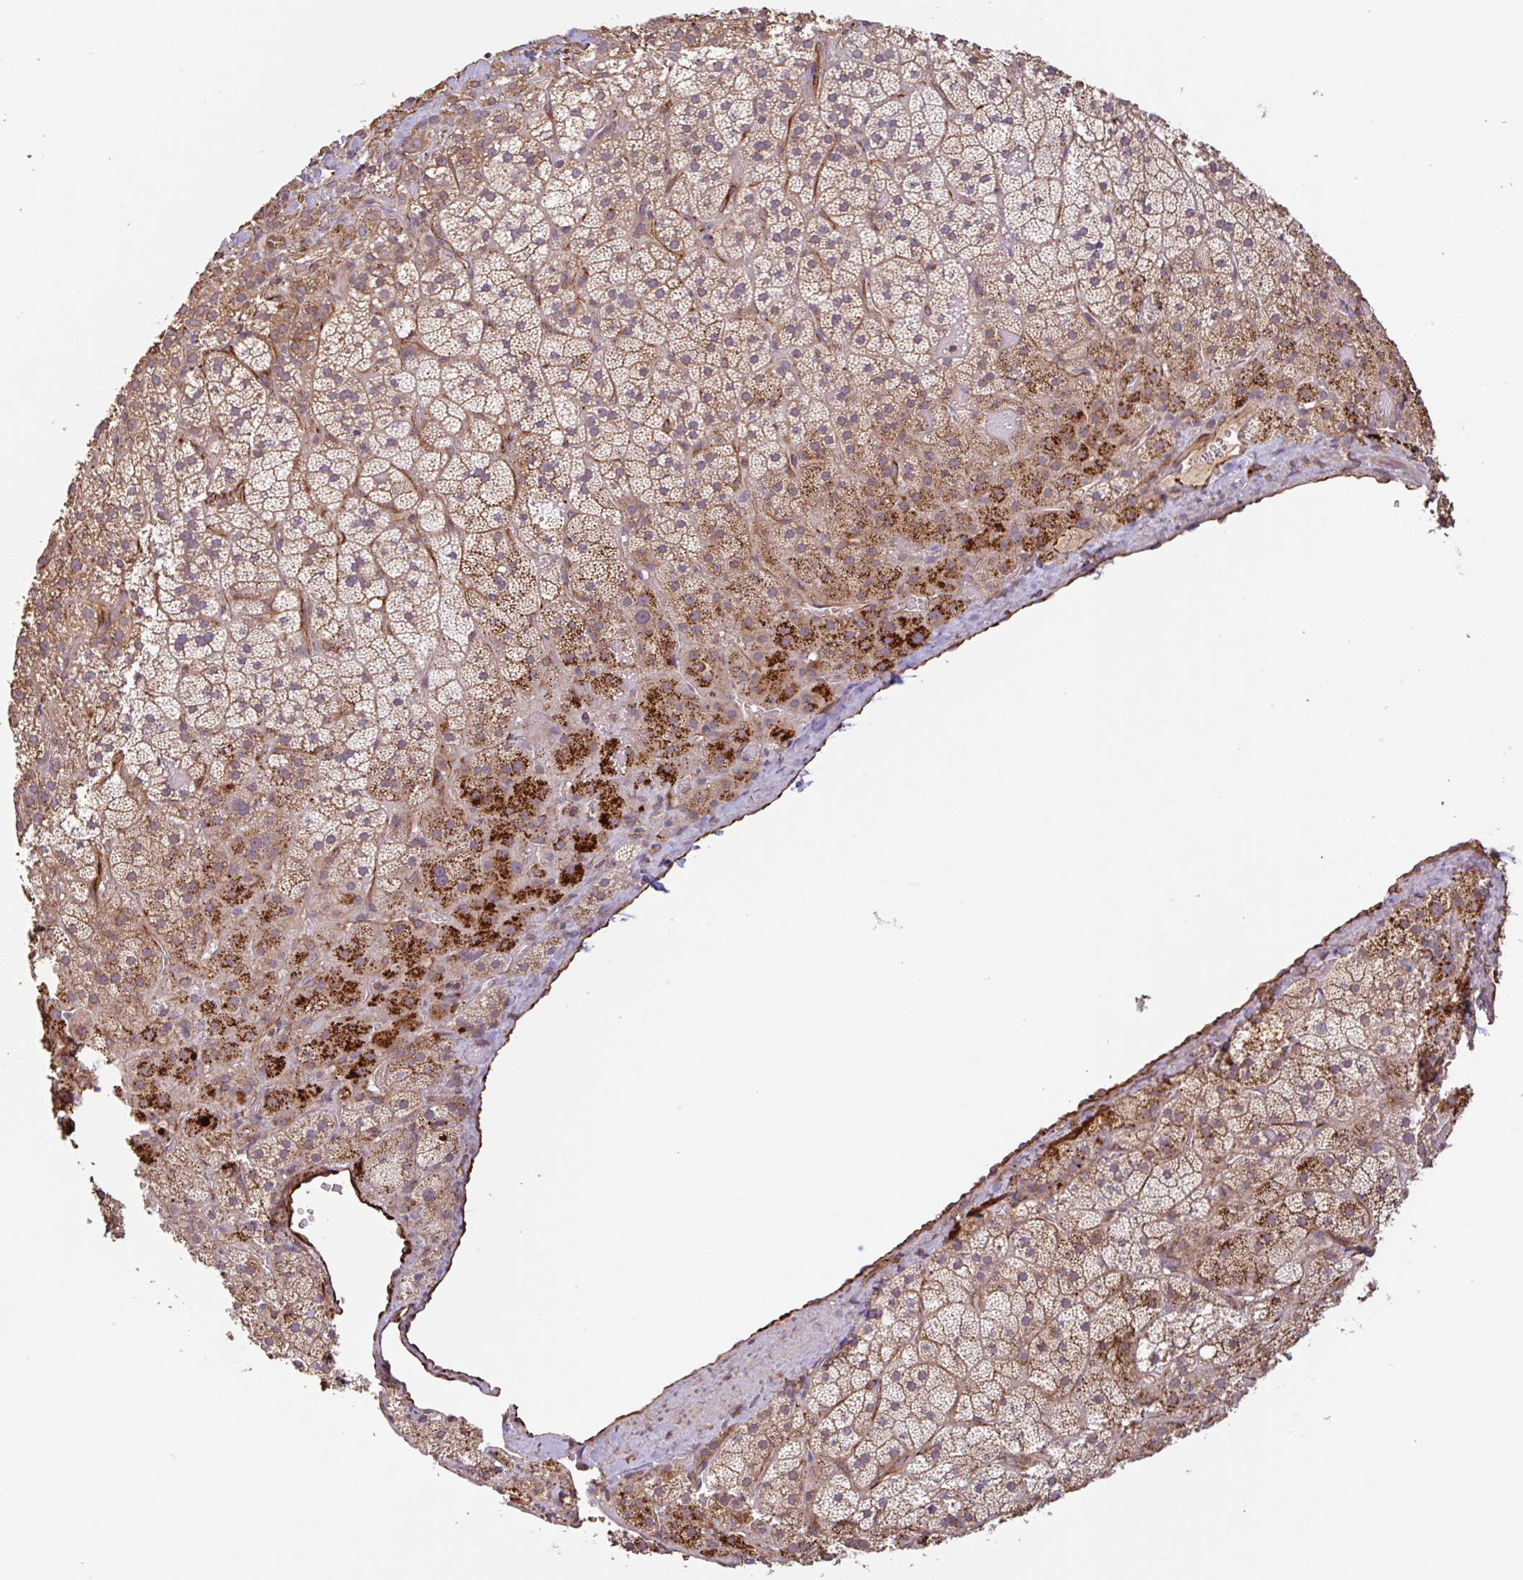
{"staining": {"intensity": "strong", "quantity": ">75%", "location": "cytoplasmic/membranous"}, "tissue": "adrenal gland", "cell_type": "Glandular cells", "image_type": "normal", "snomed": [{"axis": "morphology", "description": "Normal tissue, NOS"}, {"axis": "topography", "description": "Adrenal gland"}], "caption": "A high-resolution histopathology image shows immunohistochemistry (IHC) staining of benign adrenal gland, which displays strong cytoplasmic/membranous staining in about >75% of glandular cells. The staining was performed using DAB to visualize the protein expression in brown, while the nuclei were stained in blue with hematoxylin (Magnification: 20x).", "gene": "ZNF790", "patient": {"sex": "male", "age": 57}}